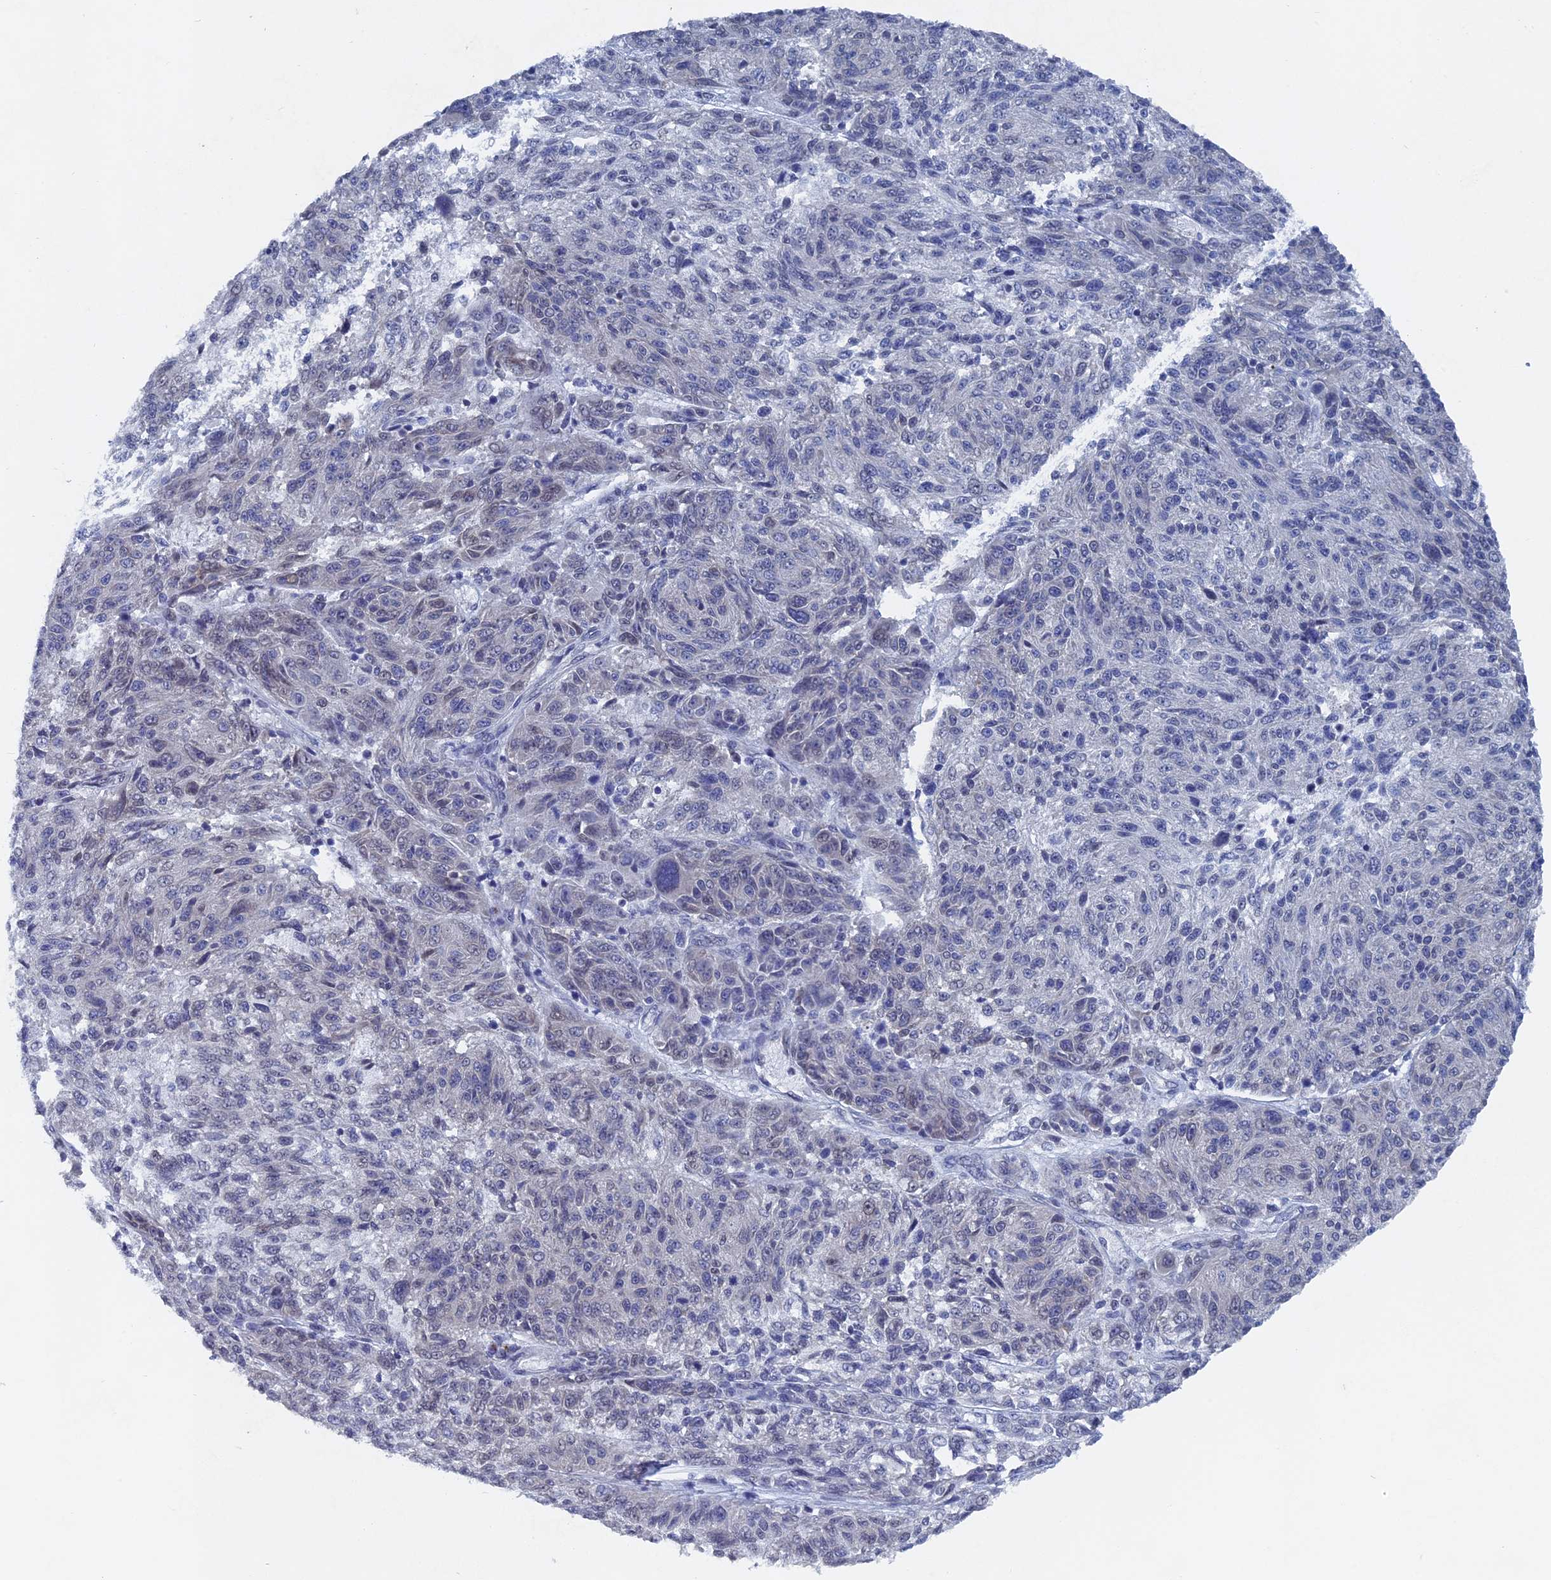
{"staining": {"intensity": "negative", "quantity": "none", "location": "none"}, "tissue": "melanoma", "cell_type": "Tumor cells", "image_type": "cancer", "snomed": [{"axis": "morphology", "description": "Malignant melanoma, NOS"}, {"axis": "topography", "description": "Skin"}], "caption": "Protein analysis of melanoma demonstrates no significant expression in tumor cells. Nuclei are stained in blue.", "gene": "MTRF1", "patient": {"sex": "male", "age": 53}}